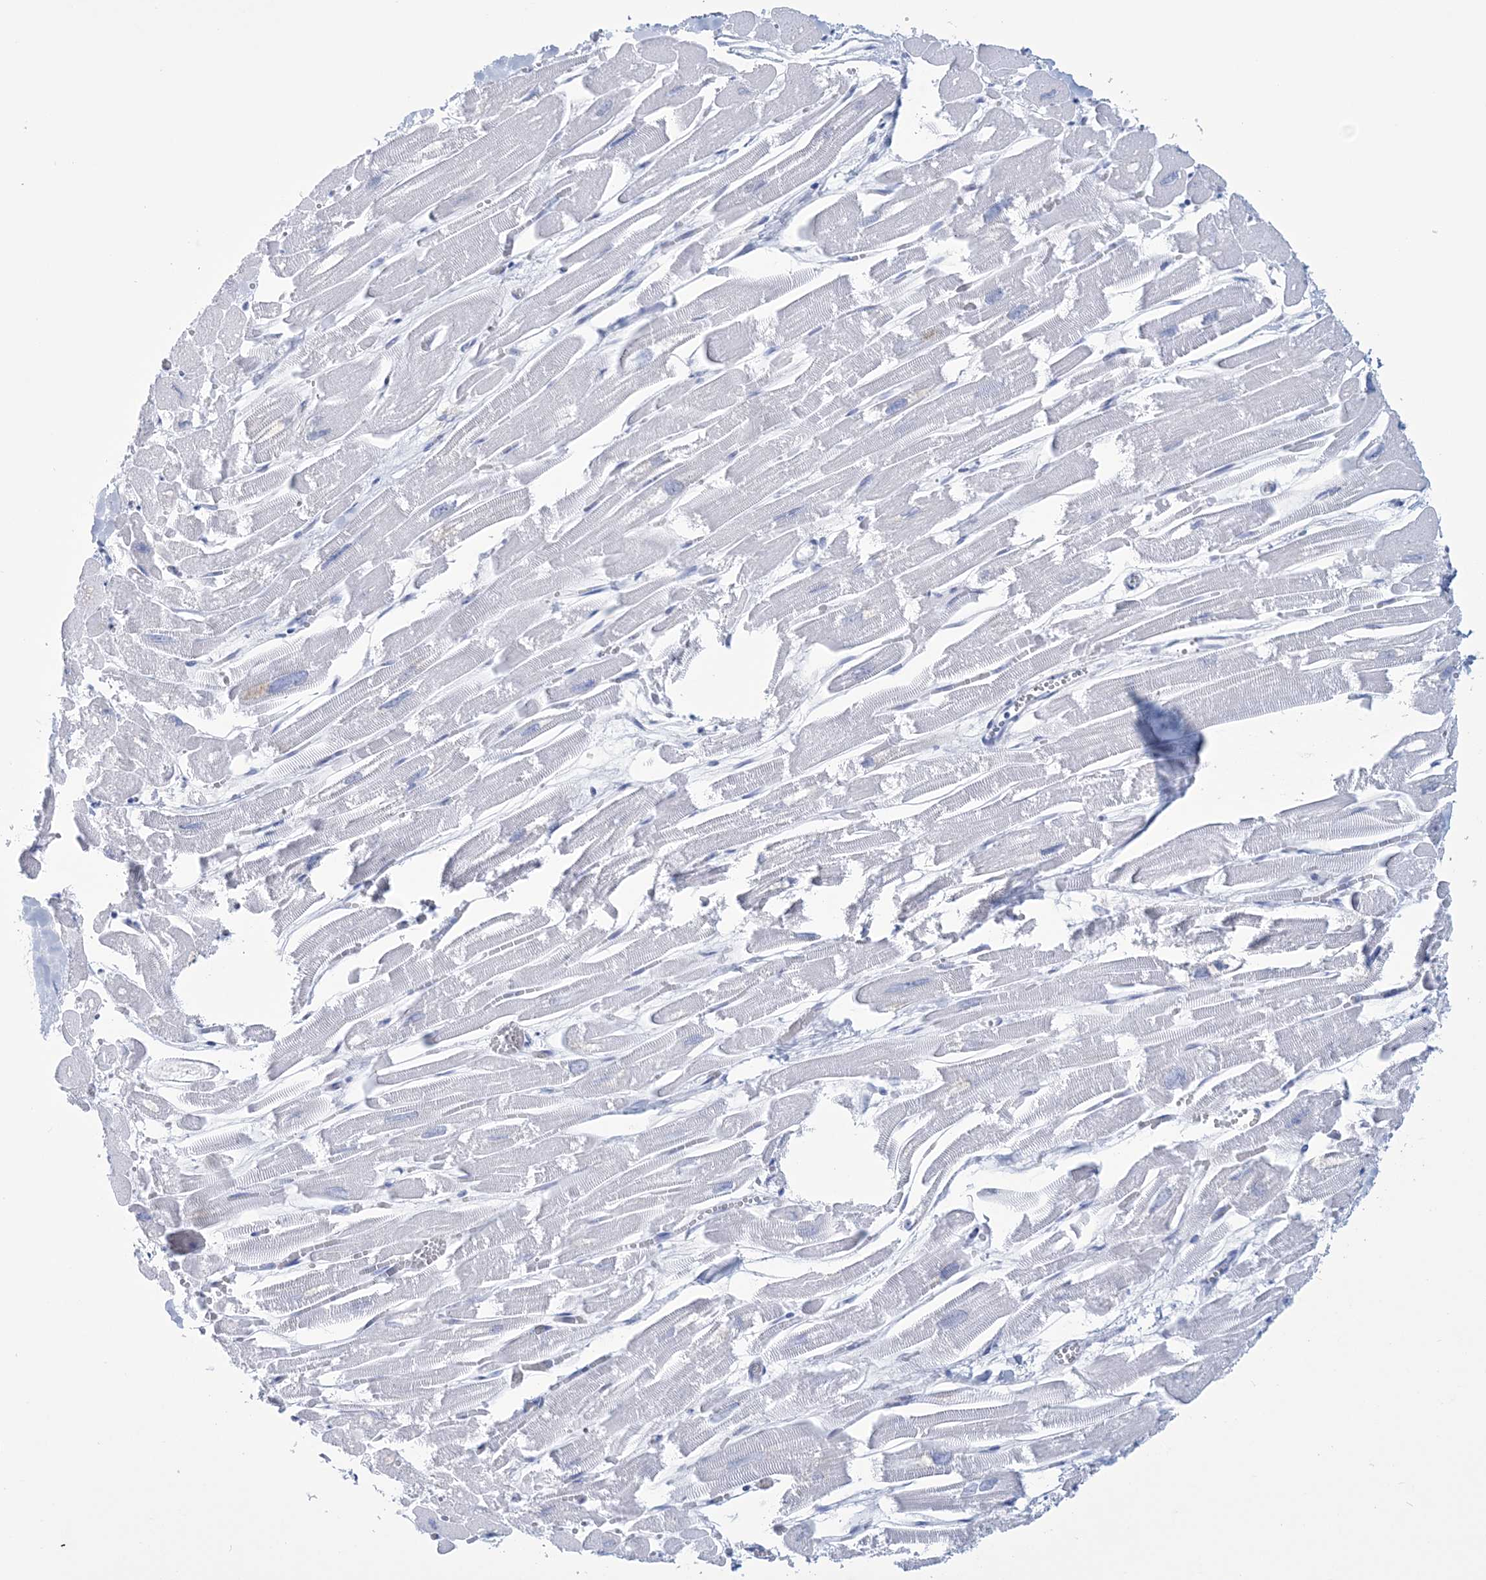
{"staining": {"intensity": "negative", "quantity": "none", "location": "none"}, "tissue": "heart muscle", "cell_type": "Cardiomyocytes", "image_type": "normal", "snomed": [{"axis": "morphology", "description": "Normal tissue, NOS"}, {"axis": "topography", "description": "Heart"}], "caption": "Cardiomyocytes are negative for protein expression in unremarkable human heart muscle. (DAB (3,3'-diaminobenzidine) immunohistochemistry (IHC) with hematoxylin counter stain).", "gene": "DPCD", "patient": {"sex": "male", "age": 54}}